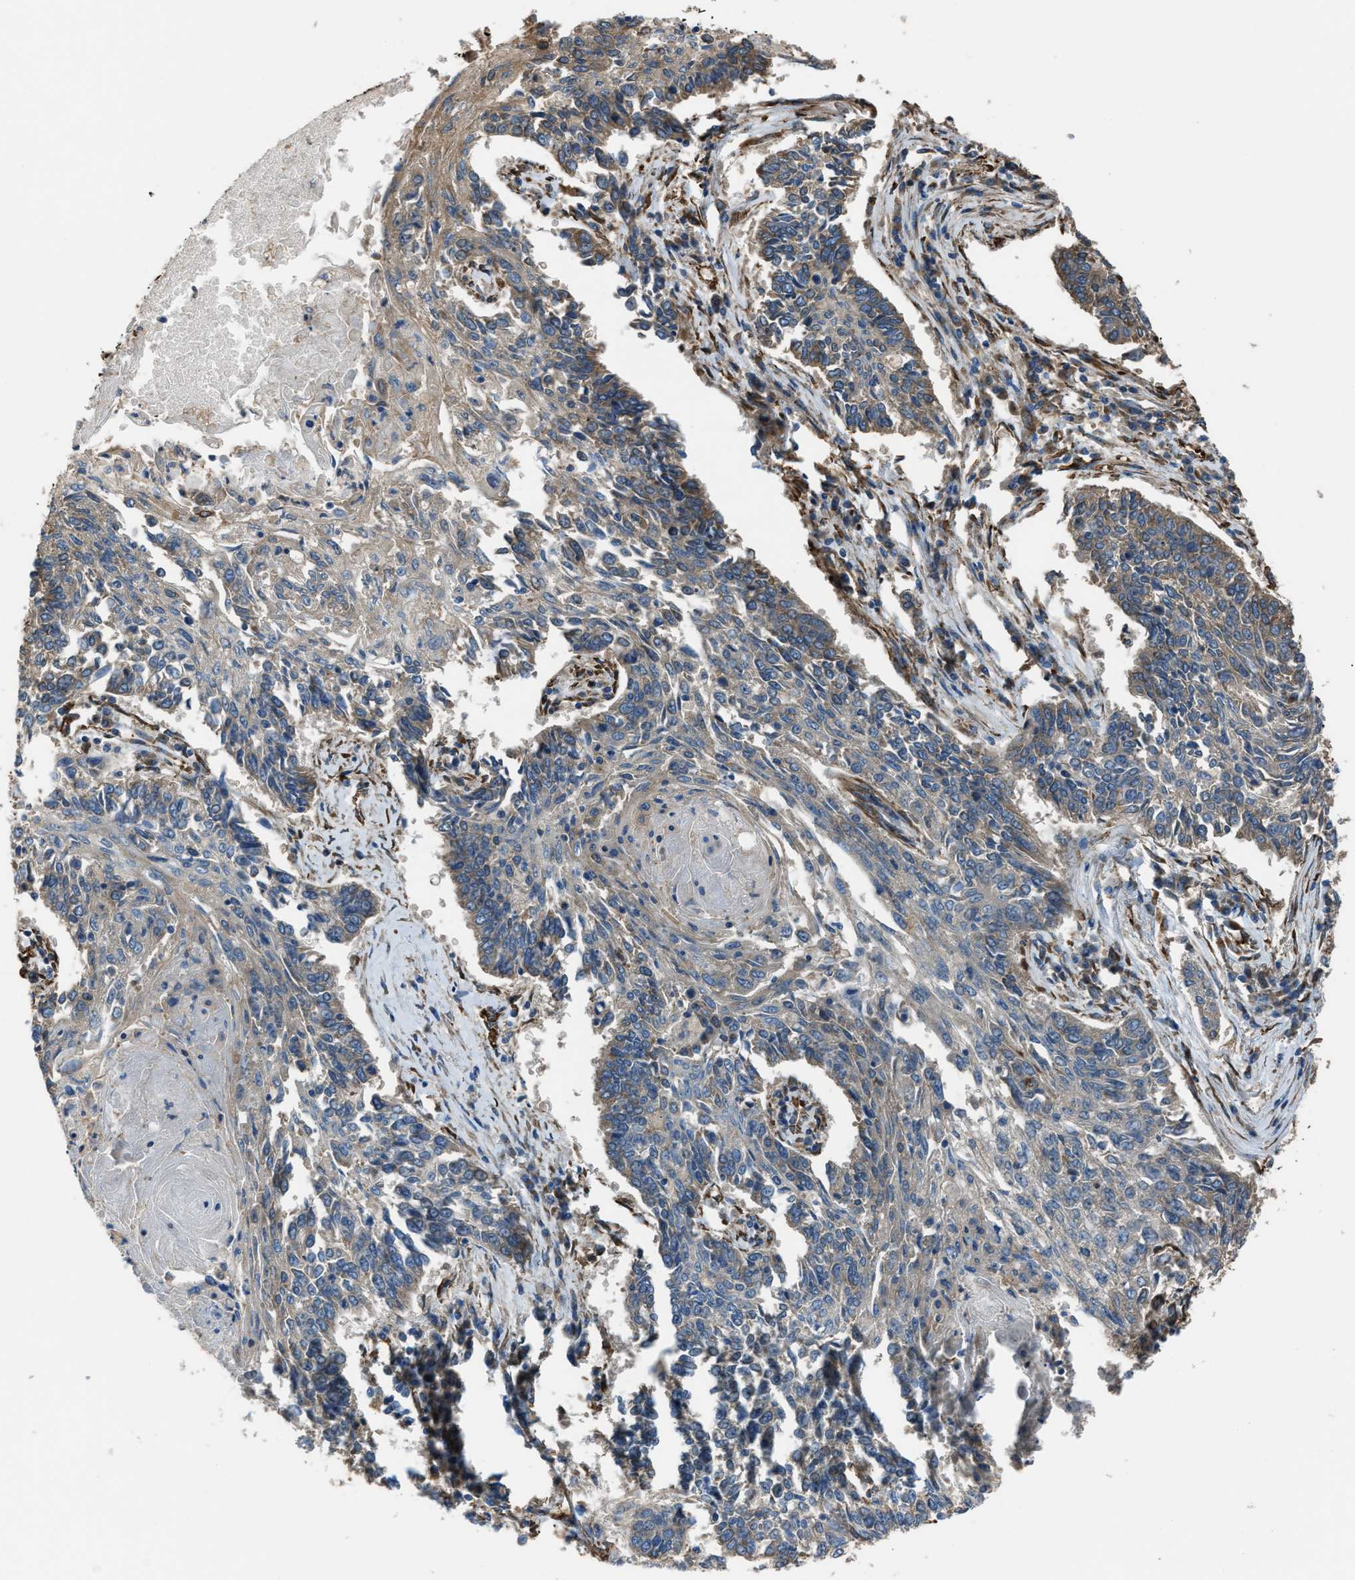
{"staining": {"intensity": "weak", "quantity": "25%-75%", "location": "cytoplasmic/membranous"}, "tissue": "lung cancer", "cell_type": "Tumor cells", "image_type": "cancer", "snomed": [{"axis": "morphology", "description": "Normal tissue, NOS"}, {"axis": "morphology", "description": "Squamous cell carcinoma, NOS"}, {"axis": "topography", "description": "Cartilage tissue"}, {"axis": "topography", "description": "Bronchus"}, {"axis": "topography", "description": "Lung"}], "caption": "Approximately 25%-75% of tumor cells in human squamous cell carcinoma (lung) exhibit weak cytoplasmic/membranous protein staining as visualized by brown immunohistochemical staining.", "gene": "TRPC1", "patient": {"sex": "female", "age": 49}}